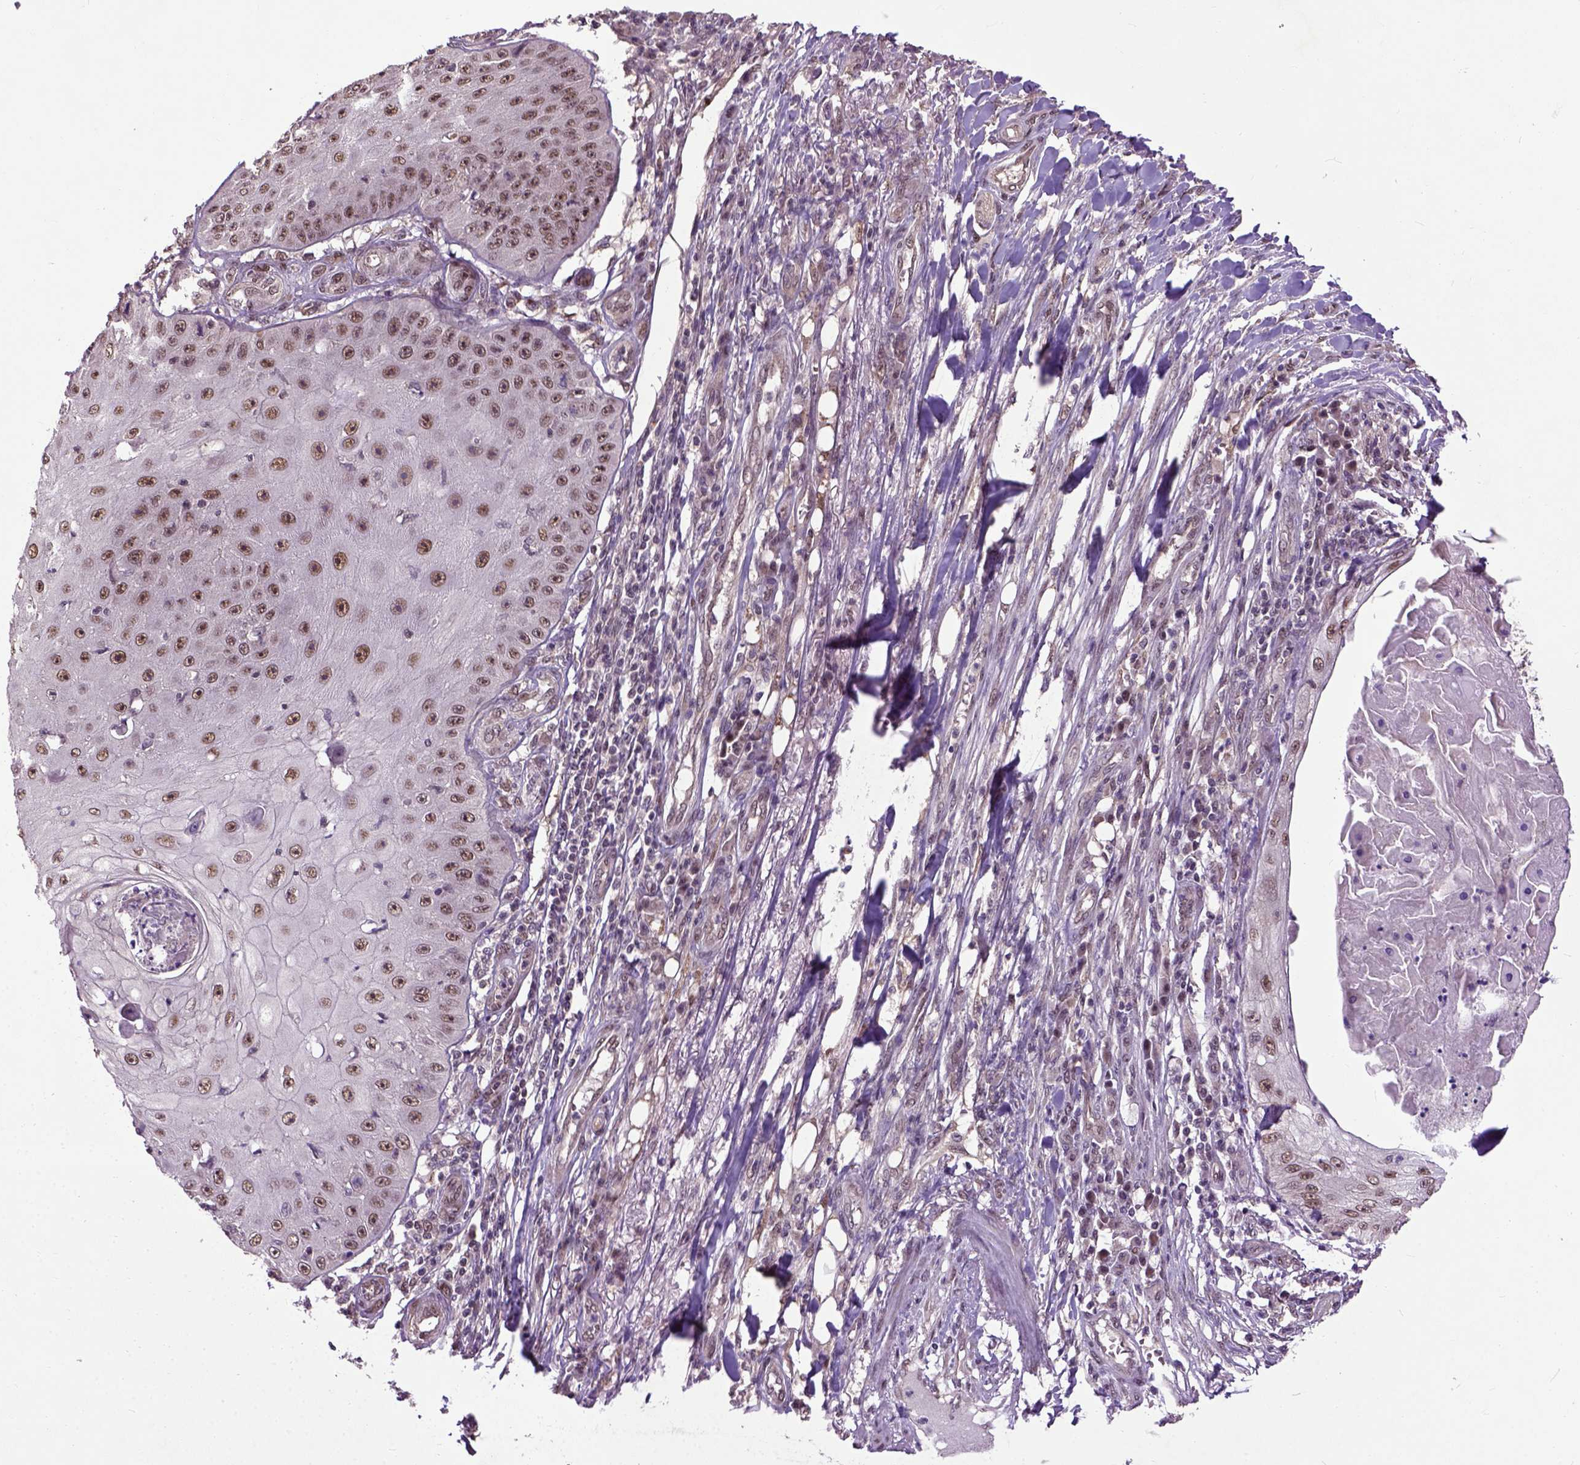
{"staining": {"intensity": "moderate", "quantity": ">75%", "location": "nuclear"}, "tissue": "skin cancer", "cell_type": "Tumor cells", "image_type": "cancer", "snomed": [{"axis": "morphology", "description": "Squamous cell carcinoma, NOS"}, {"axis": "topography", "description": "Skin"}], "caption": "Squamous cell carcinoma (skin) stained for a protein exhibits moderate nuclear positivity in tumor cells.", "gene": "UBA3", "patient": {"sex": "male", "age": 70}}